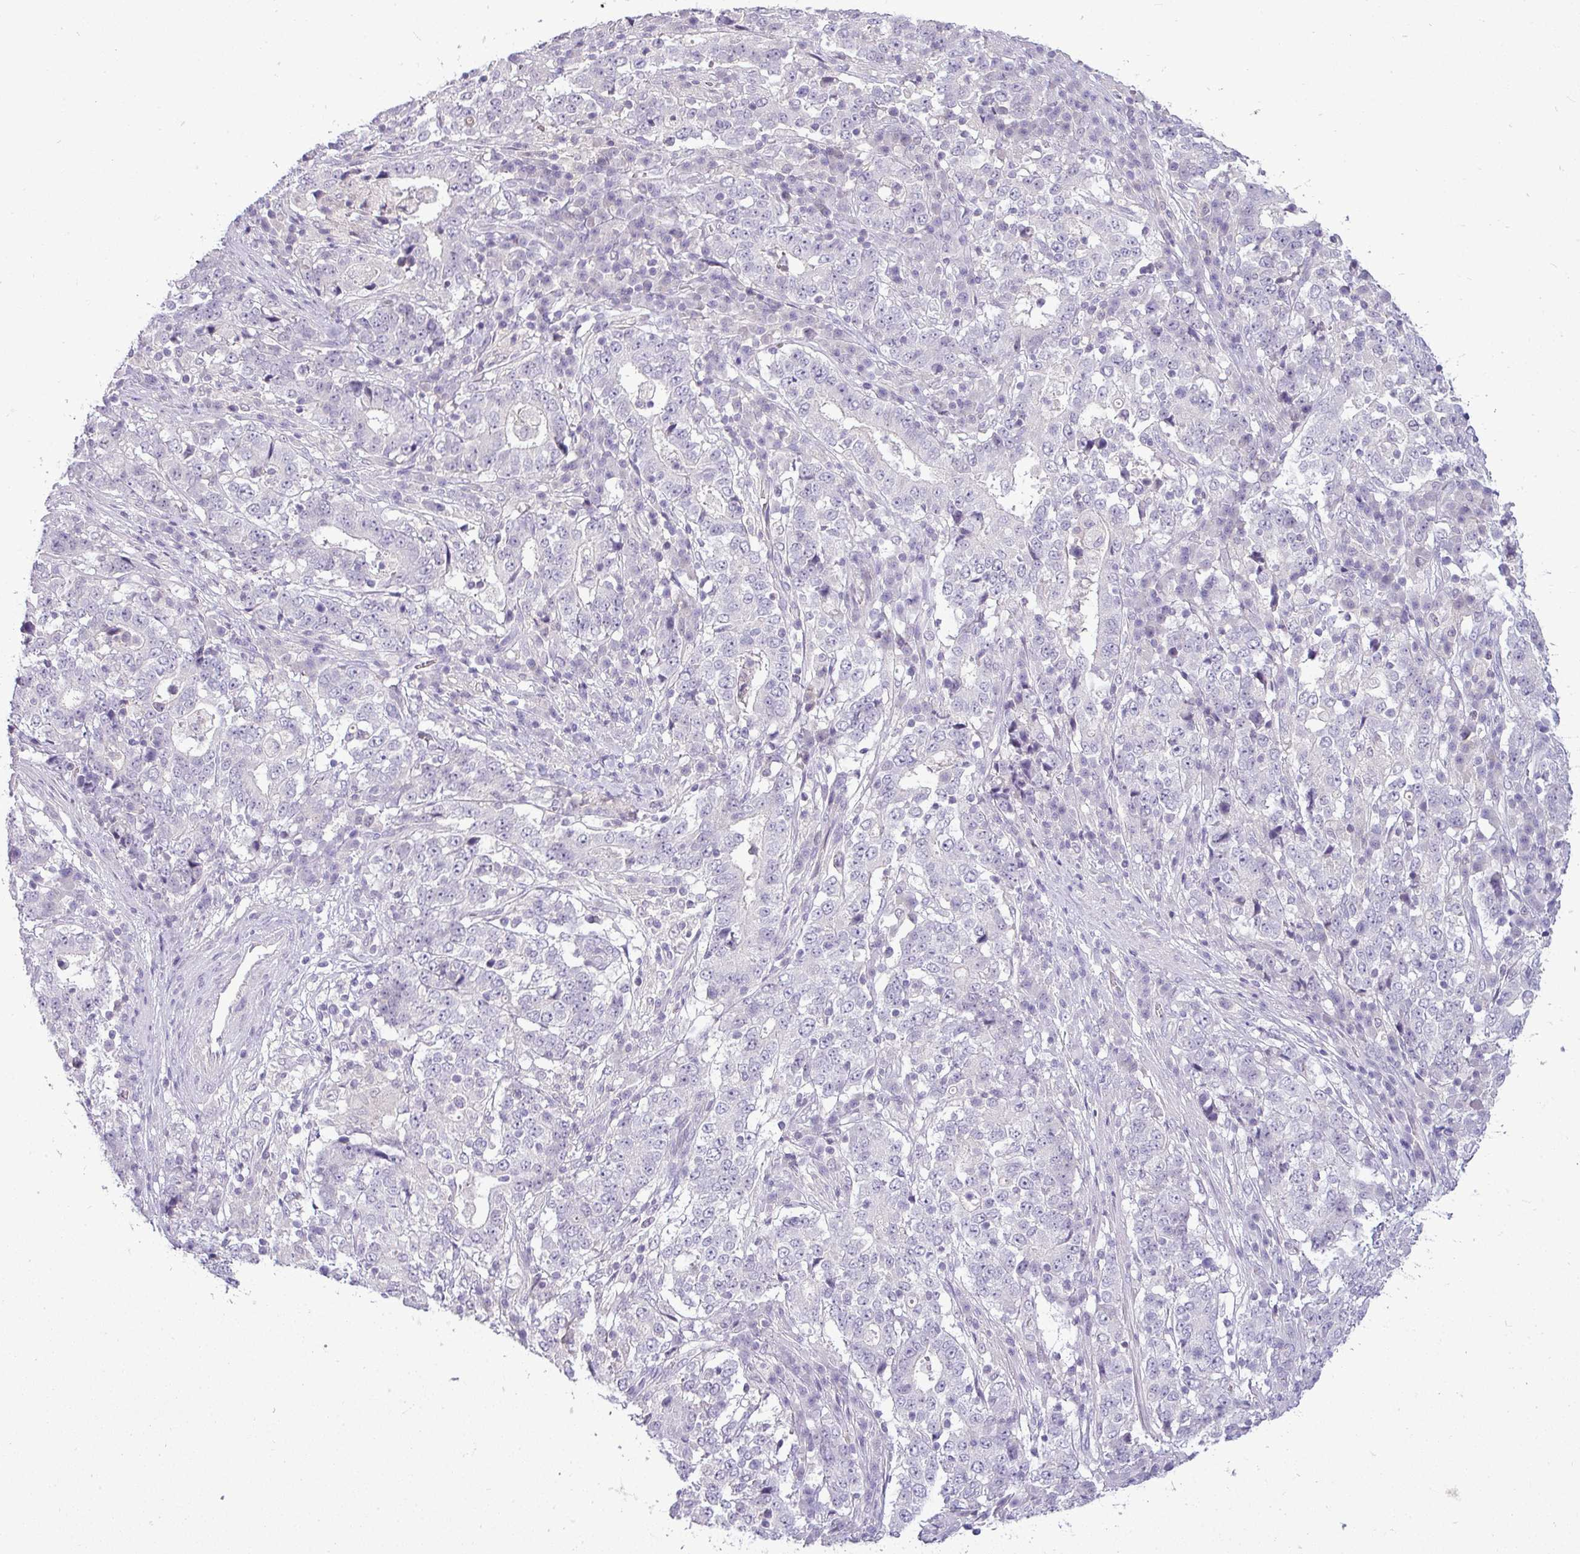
{"staining": {"intensity": "negative", "quantity": "none", "location": "none"}, "tissue": "stomach cancer", "cell_type": "Tumor cells", "image_type": "cancer", "snomed": [{"axis": "morphology", "description": "Adenocarcinoma, NOS"}, {"axis": "topography", "description": "Stomach"}], "caption": "A high-resolution photomicrograph shows IHC staining of stomach cancer, which reveals no significant positivity in tumor cells. (DAB immunohistochemistry (IHC) with hematoxylin counter stain).", "gene": "APOM", "patient": {"sex": "male", "age": 59}}